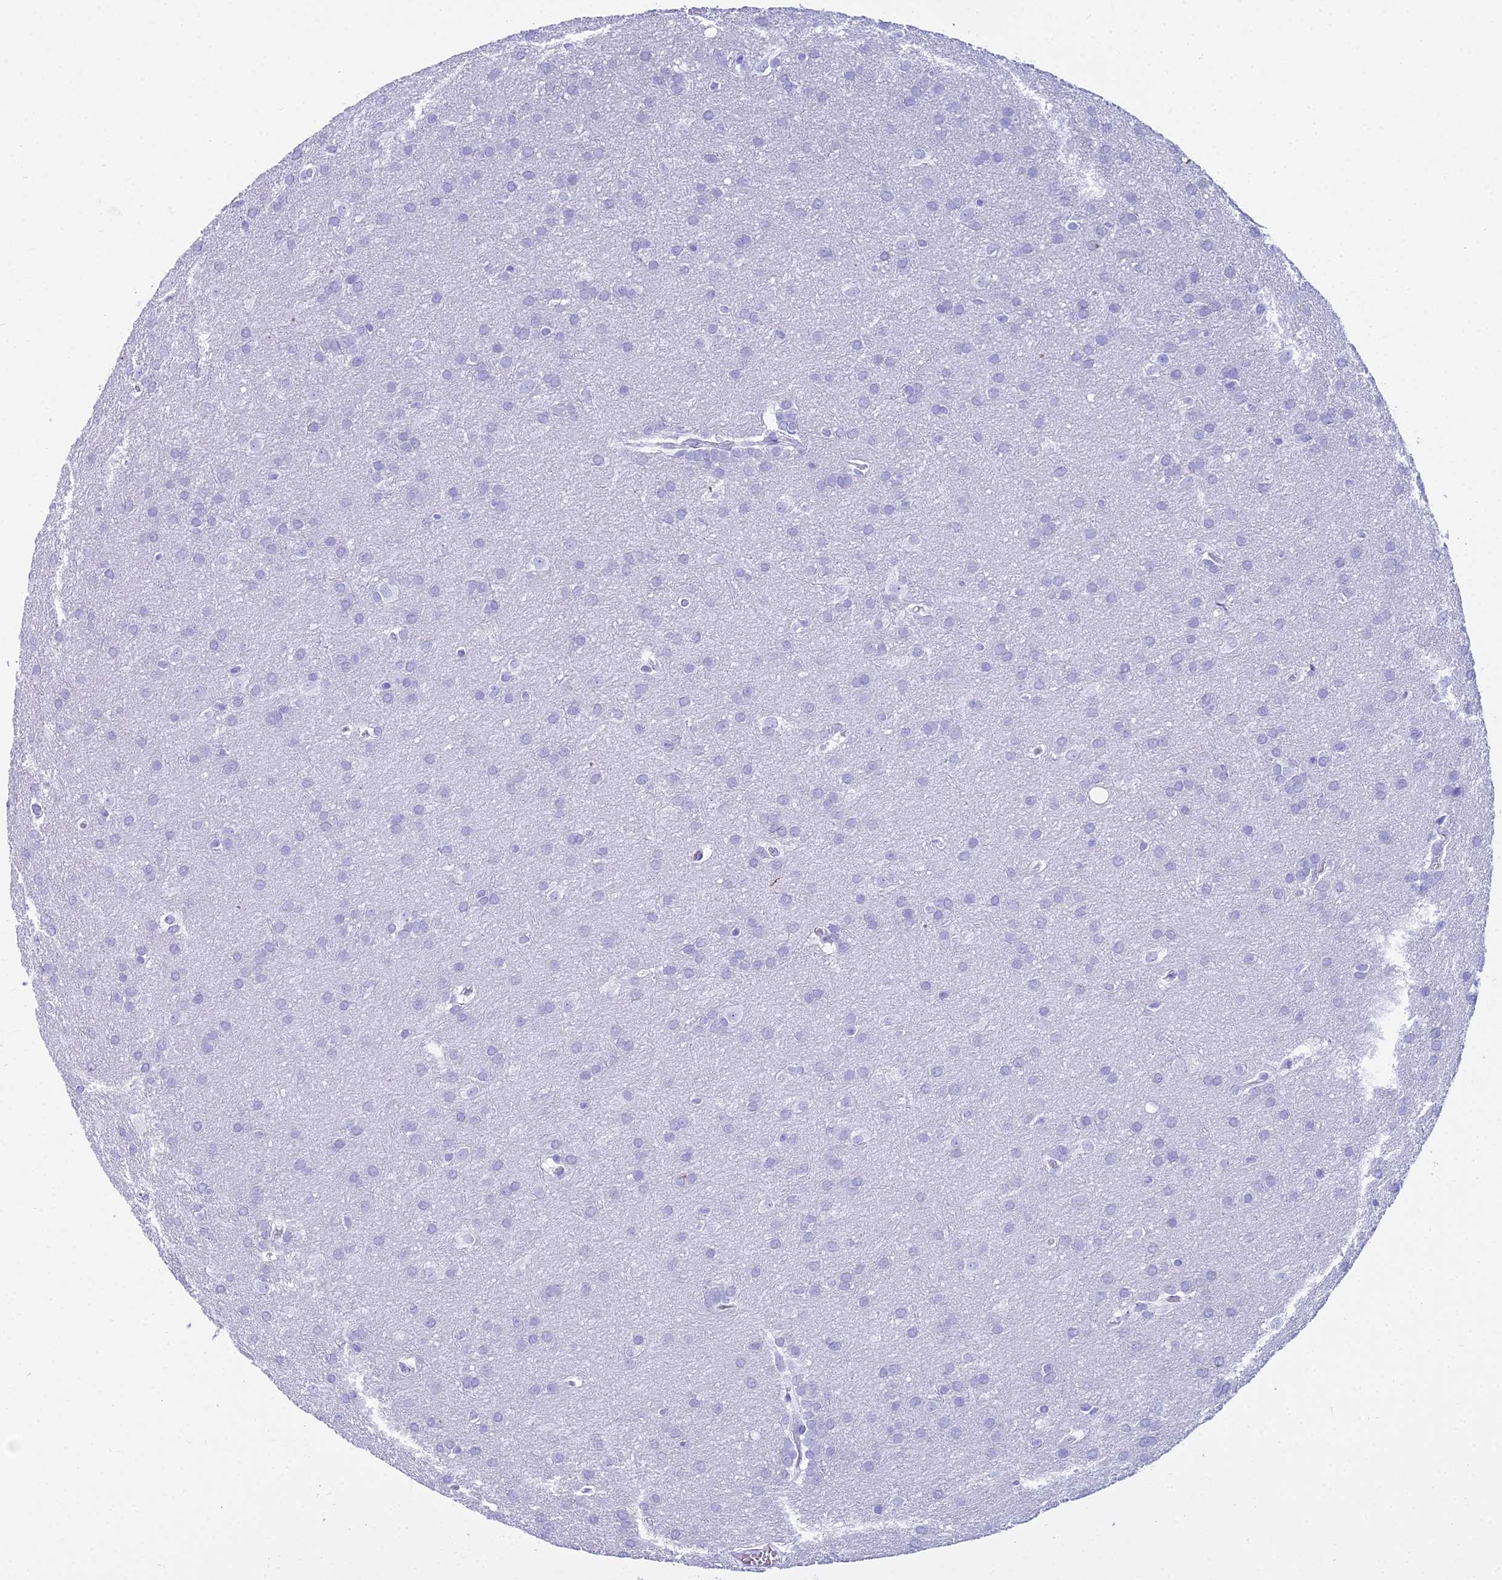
{"staining": {"intensity": "negative", "quantity": "none", "location": "none"}, "tissue": "glioma", "cell_type": "Tumor cells", "image_type": "cancer", "snomed": [{"axis": "morphology", "description": "Glioma, malignant, Low grade"}, {"axis": "topography", "description": "Brain"}], "caption": "This is an immunohistochemistry (IHC) photomicrograph of human malignant glioma (low-grade). There is no staining in tumor cells.", "gene": "ZNF442", "patient": {"sex": "female", "age": 32}}